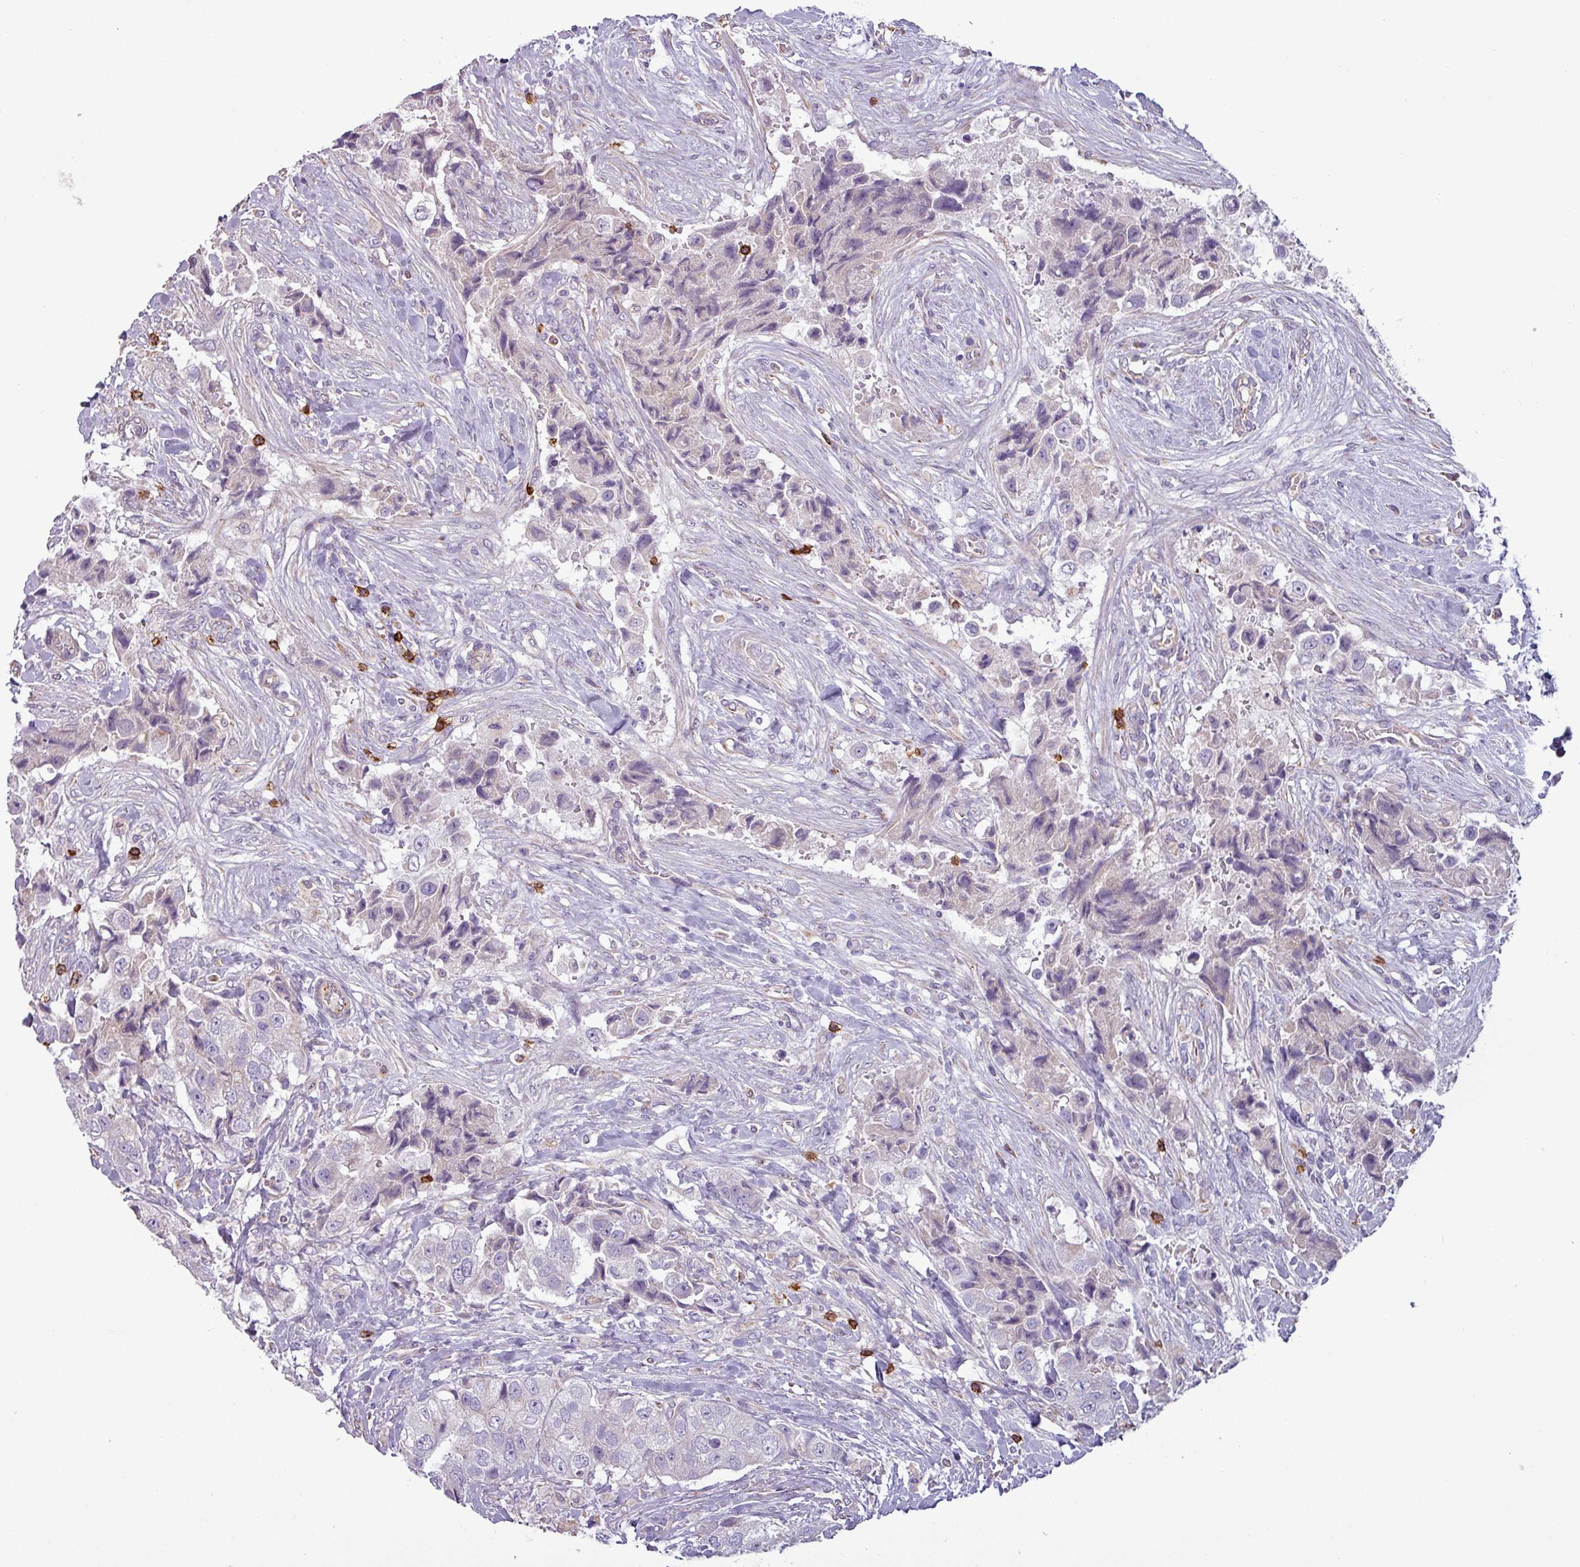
{"staining": {"intensity": "weak", "quantity": "<25%", "location": "cytoplasmic/membranous"}, "tissue": "breast cancer", "cell_type": "Tumor cells", "image_type": "cancer", "snomed": [{"axis": "morphology", "description": "Normal tissue, NOS"}, {"axis": "morphology", "description": "Duct carcinoma"}, {"axis": "topography", "description": "Breast"}], "caption": "There is no significant expression in tumor cells of breast cancer.", "gene": "CD8A", "patient": {"sex": "female", "age": 62}}